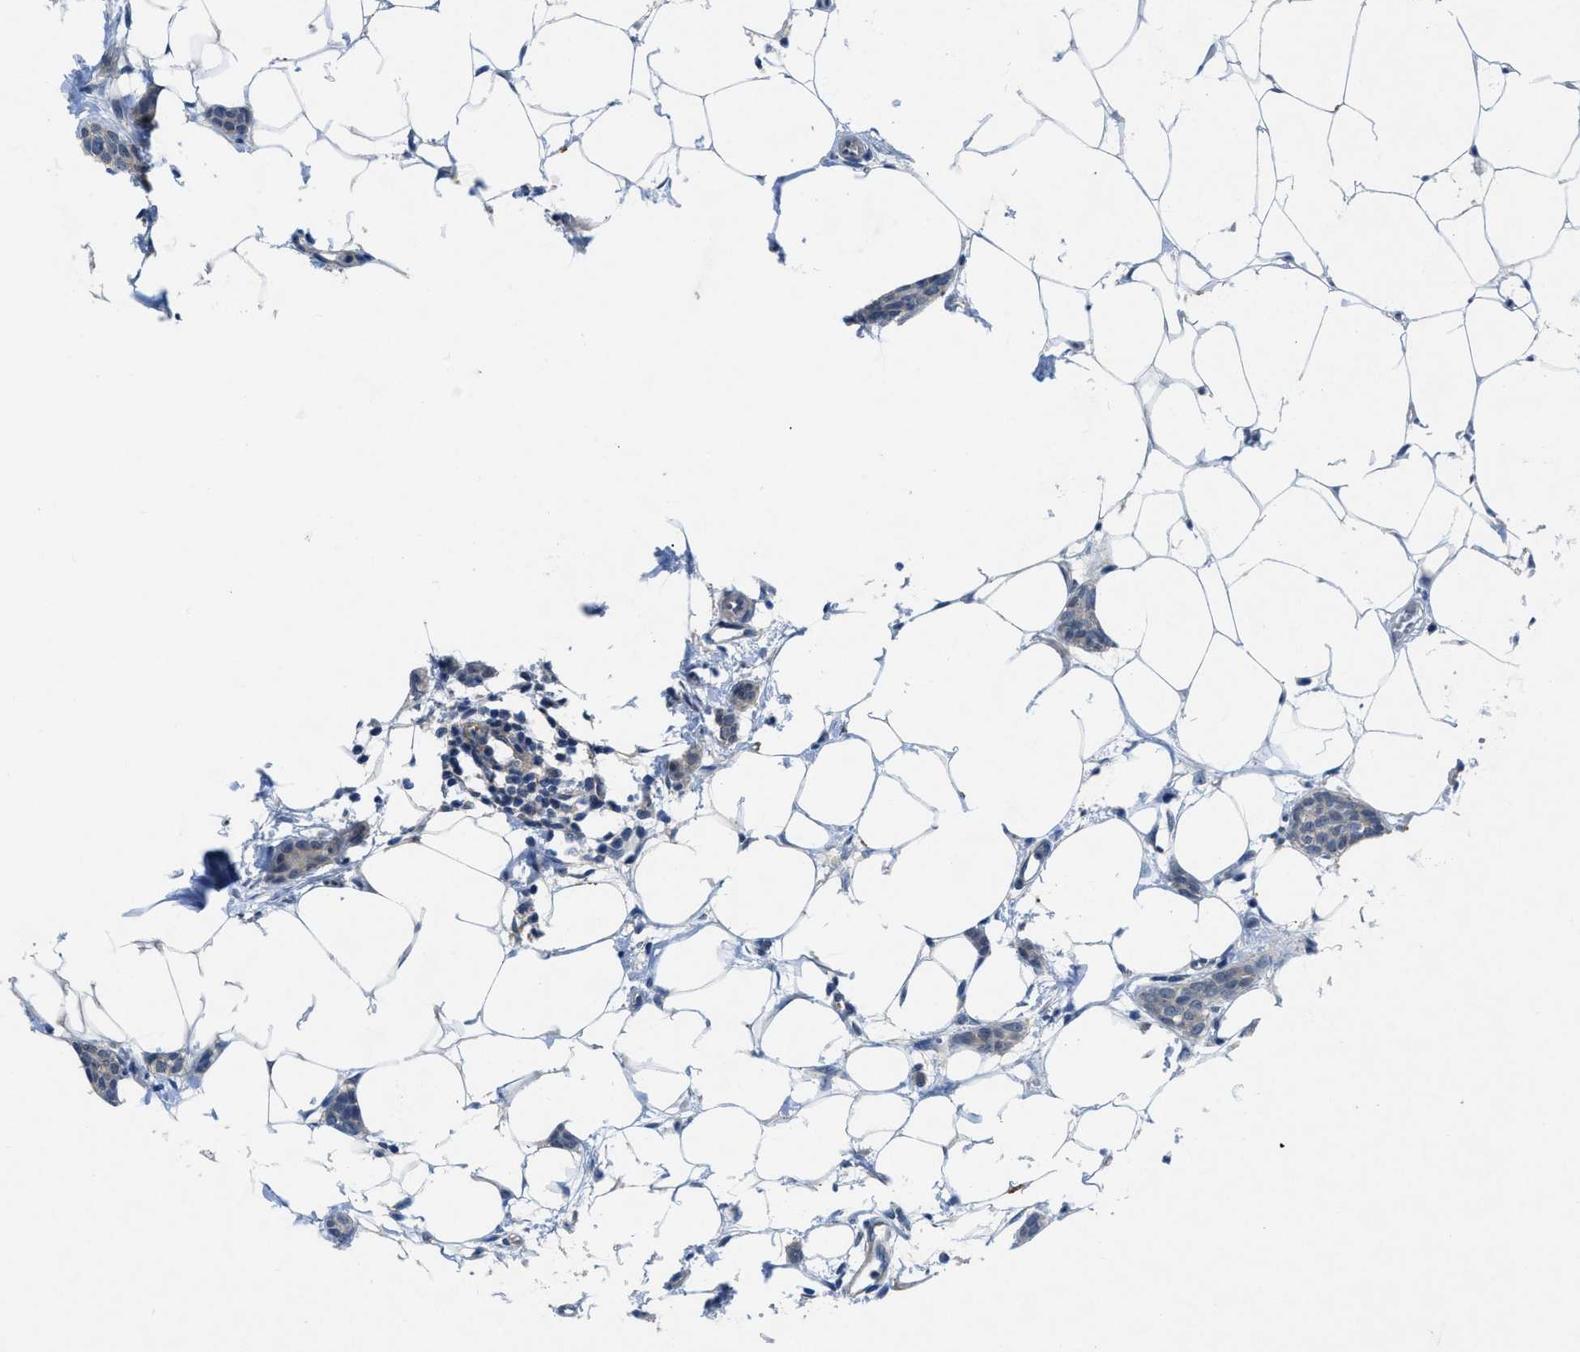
{"staining": {"intensity": "negative", "quantity": "none", "location": "none"}, "tissue": "breast cancer", "cell_type": "Tumor cells", "image_type": "cancer", "snomed": [{"axis": "morphology", "description": "Lobular carcinoma"}, {"axis": "topography", "description": "Skin"}, {"axis": "topography", "description": "Breast"}], "caption": "Tumor cells show no significant protein staining in breast cancer.", "gene": "PANX1", "patient": {"sex": "female", "age": 46}}